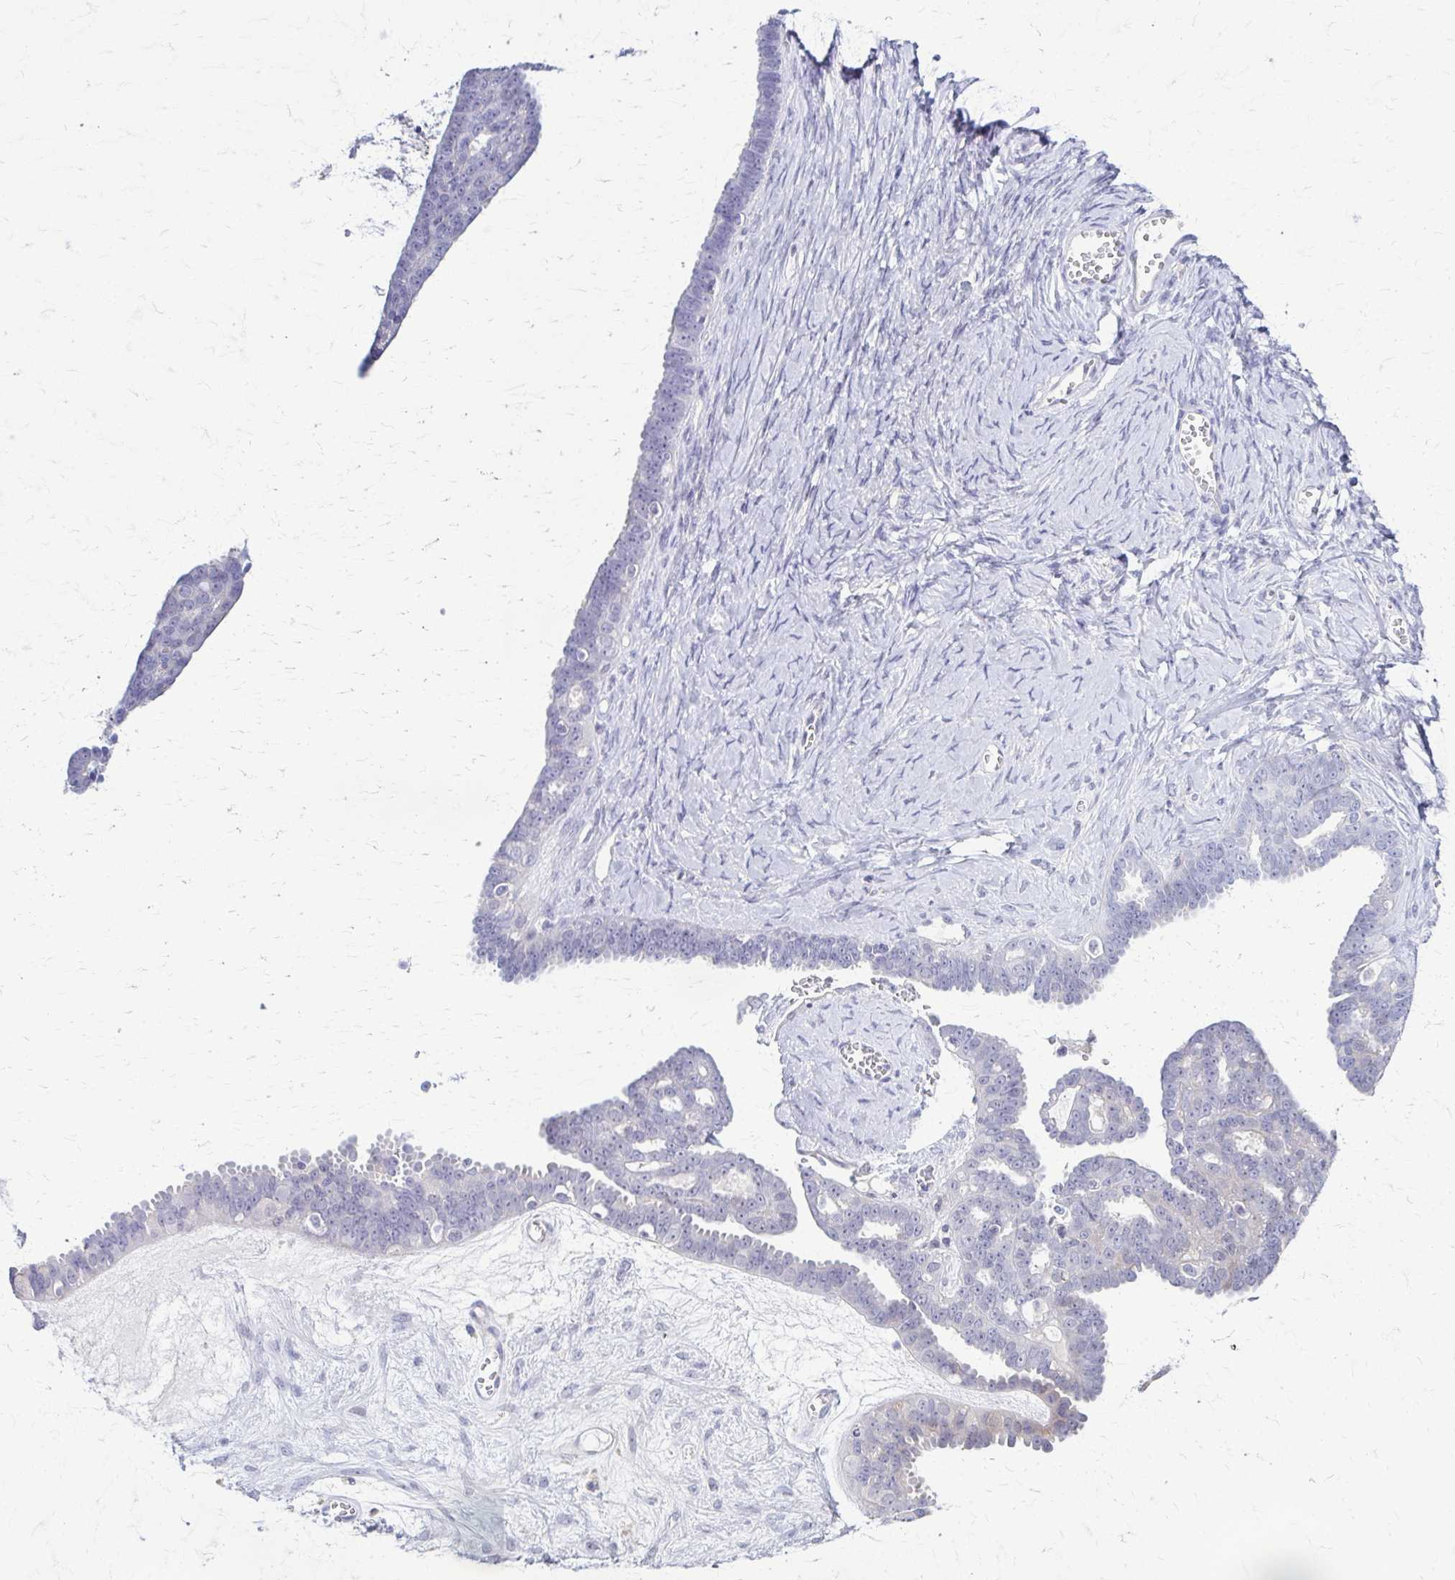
{"staining": {"intensity": "negative", "quantity": "none", "location": "none"}, "tissue": "ovarian cancer", "cell_type": "Tumor cells", "image_type": "cancer", "snomed": [{"axis": "morphology", "description": "Cystadenocarcinoma, serous, NOS"}, {"axis": "topography", "description": "Ovary"}], "caption": "IHC image of ovarian cancer (serous cystadenocarcinoma) stained for a protein (brown), which shows no staining in tumor cells. (DAB immunohistochemistry (IHC) with hematoxylin counter stain).", "gene": "RHOBTB2", "patient": {"sex": "female", "age": 71}}